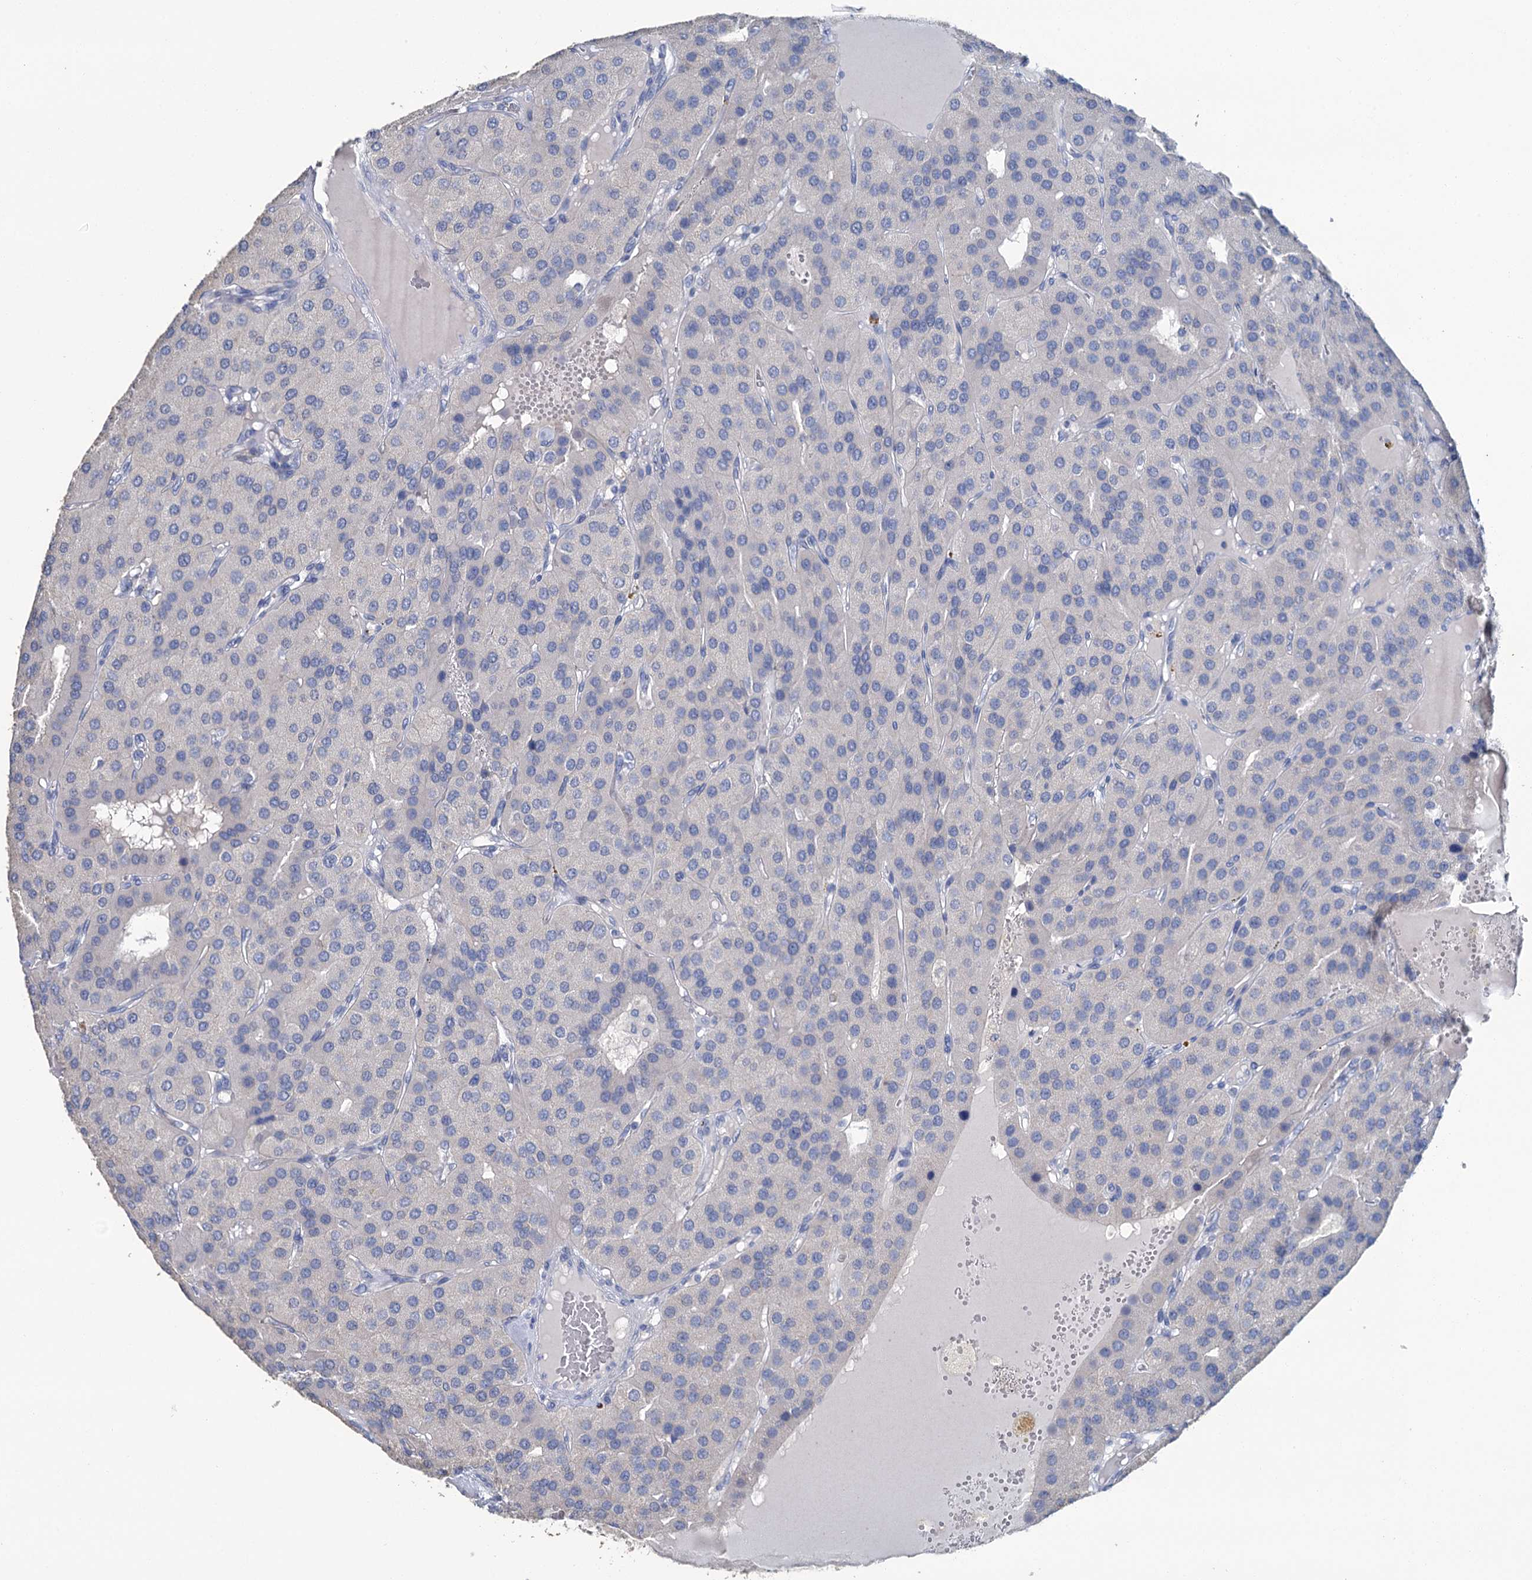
{"staining": {"intensity": "negative", "quantity": "none", "location": "none"}, "tissue": "parathyroid gland", "cell_type": "Glandular cells", "image_type": "normal", "snomed": [{"axis": "morphology", "description": "Normal tissue, NOS"}, {"axis": "morphology", "description": "Adenoma, NOS"}, {"axis": "topography", "description": "Parathyroid gland"}], "caption": "A high-resolution histopathology image shows immunohistochemistry staining of normal parathyroid gland, which reveals no significant positivity in glandular cells.", "gene": "SNCB", "patient": {"sex": "female", "age": 86}}